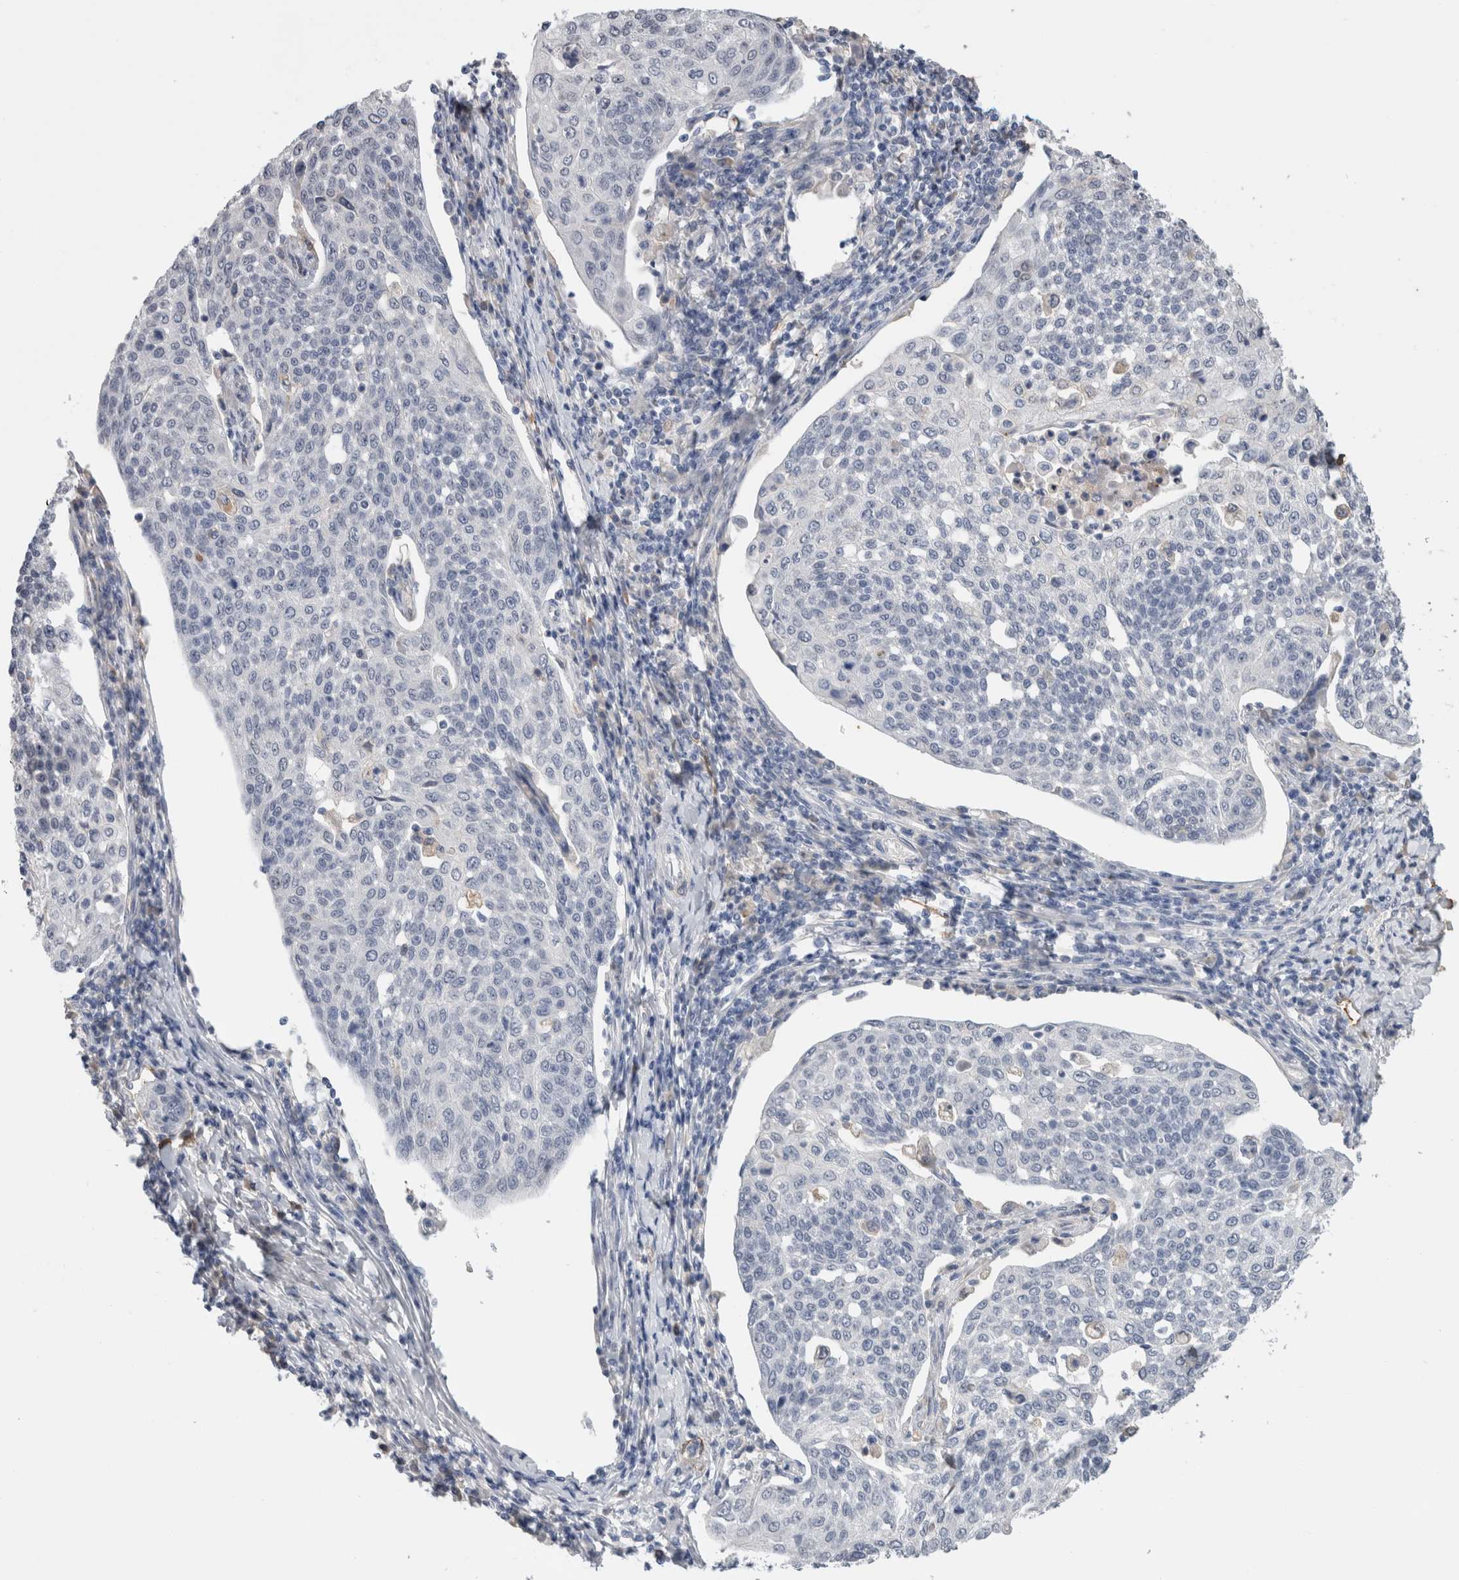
{"staining": {"intensity": "negative", "quantity": "none", "location": "none"}, "tissue": "cervical cancer", "cell_type": "Tumor cells", "image_type": "cancer", "snomed": [{"axis": "morphology", "description": "Squamous cell carcinoma, NOS"}, {"axis": "topography", "description": "Cervix"}], "caption": "This micrograph is of cervical cancer (squamous cell carcinoma) stained with immunohistochemistry to label a protein in brown with the nuclei are counter-stained blue. There is no positivity in tumor cells.", "gene": "FABP4", "patient": {"sex": "female", "age": 34}}